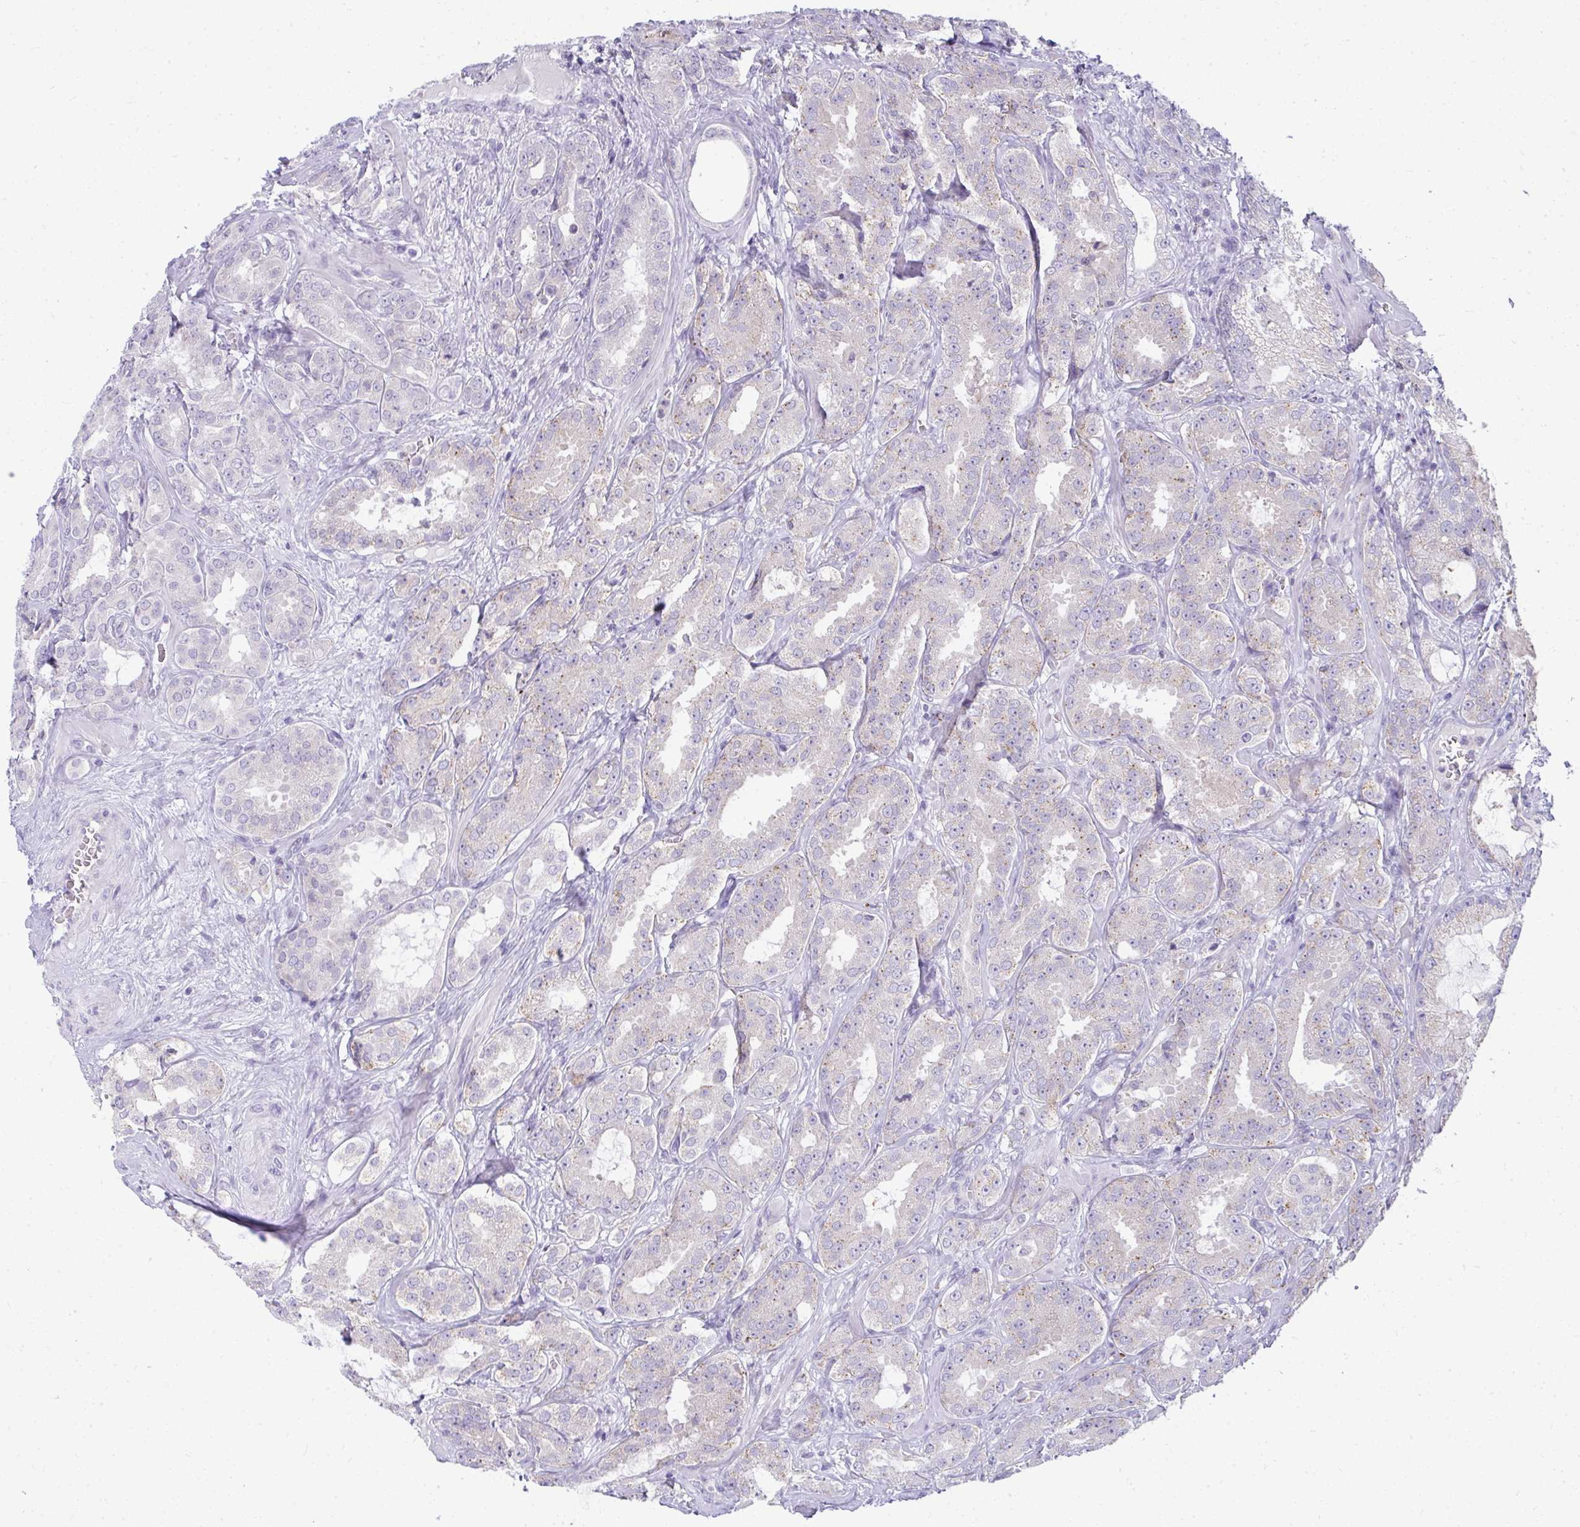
{"staining": {"intensity": "weak", "quantity": "<25%", "location": "cytoplasmic/membranous"}, "tissue": "prostate cancer", "cell_type": "Tumor cells", "image_type": "cancer", "snomed": [{"axis": "morphology", "description": "Adenocarcinoma, High grade"}, {"axis": "topography", "description": "Prostate"}], "caption": "DAB immunohistochemical staining of prostate adenocarcinoma (high-grade) demonstrates no significant positivity in tumor cells.", "gene": "VPS4B", "patient": {"sex": "male", "age": 64}}